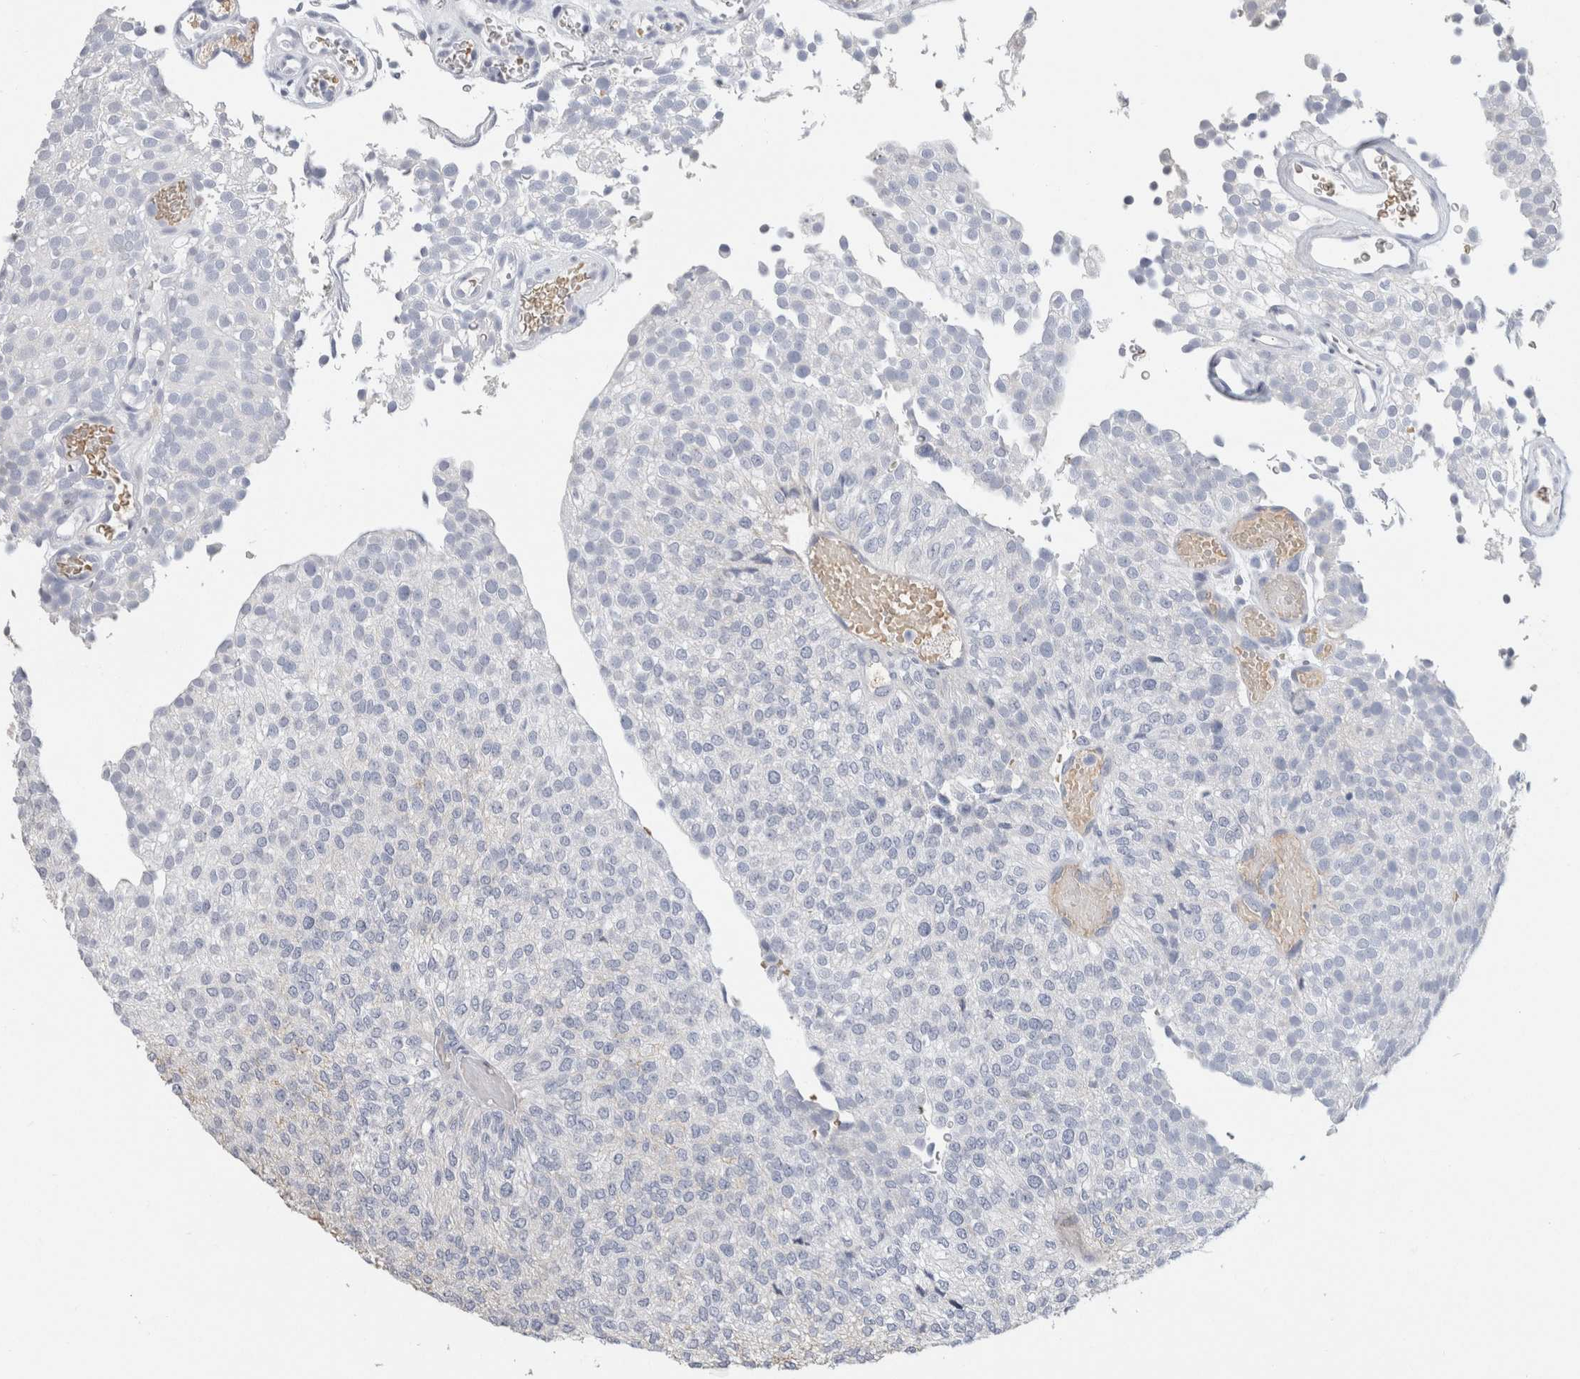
{"staining": {"intensity": "negative", "quantity": "none", "location": "none"}, "tissue": "urothelial cancer", "cell_type": "Tumor cells", "image_type": "cancer", "snomed": [{"axis": "morphology", "description": "Urothelial carcinoma, Low grade"}, {"axis": "topography", "description": "Urinary bladder"}], "caption": "The immunohistochemistry photomicrograph has no significant staining in tumor cells of urothelial cancer tissue.", "gene": "SCGB1A1", "patient": {"sex": "male", "age": 78}}